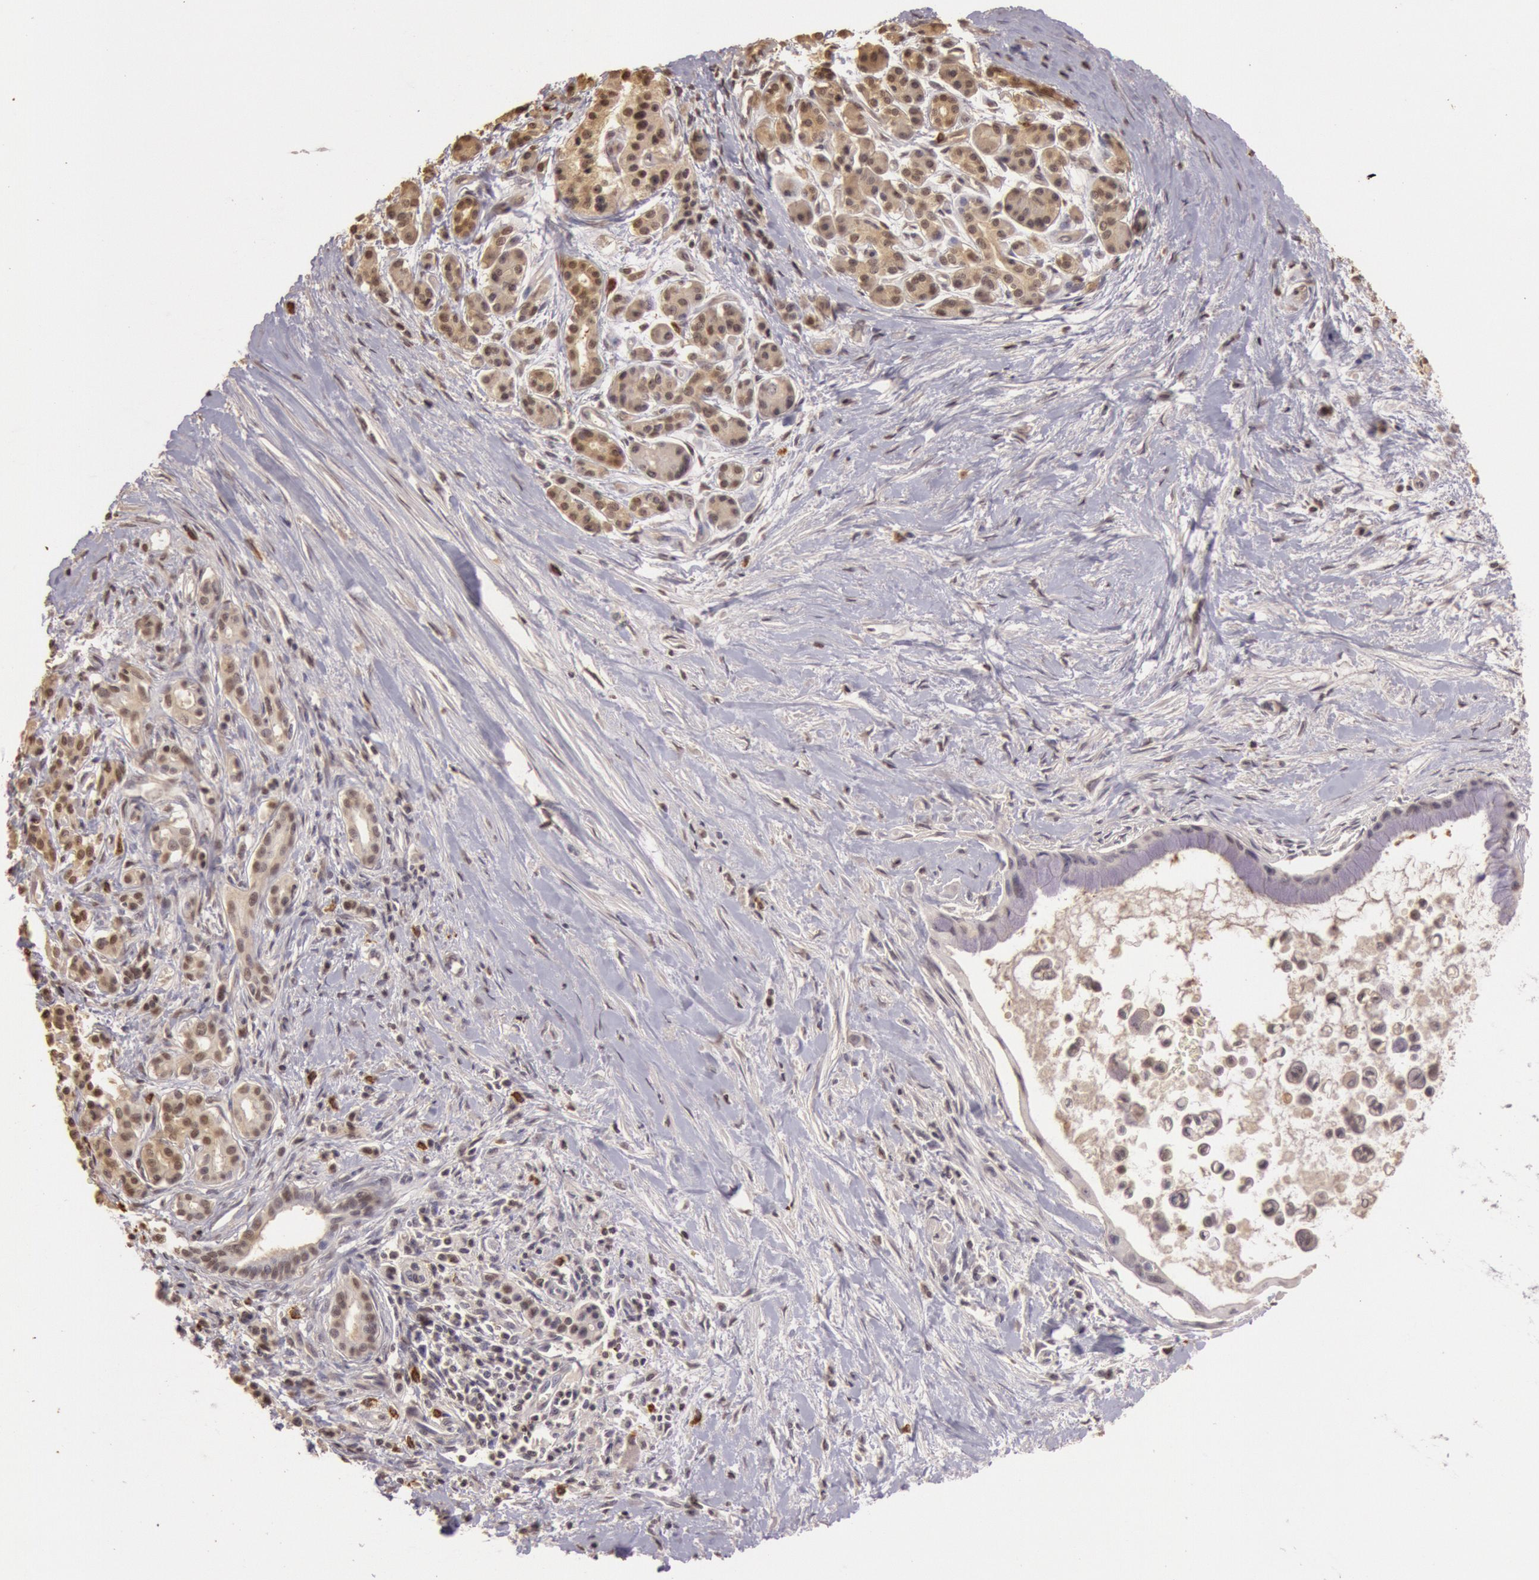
{"staining": {"intensity": "weak", "quantity": "25%-75%", "location": "cytoplasmic/membranous,nuclear"}, "tissue": "pancreatic cancer", "cell_type": "Tumor cells", "image_type": "cancer", "snomed": [{"axis": "morphology", "description": "Adenocarcinoma, NOS"}, {"axis": "topography", "description": "Pancreas"}], "caption": "Immunohistochemistry histopathology image of human pancreatic cancer (adenocarcinoma) stained for a protein (brown), which reveals low levels of weak cytoplasmic/membranous and nuclear positivity in approximately 25%-75% of tumor cells.", "gene": "SOD1", "patient": {"sex": "male", "age": 59}}